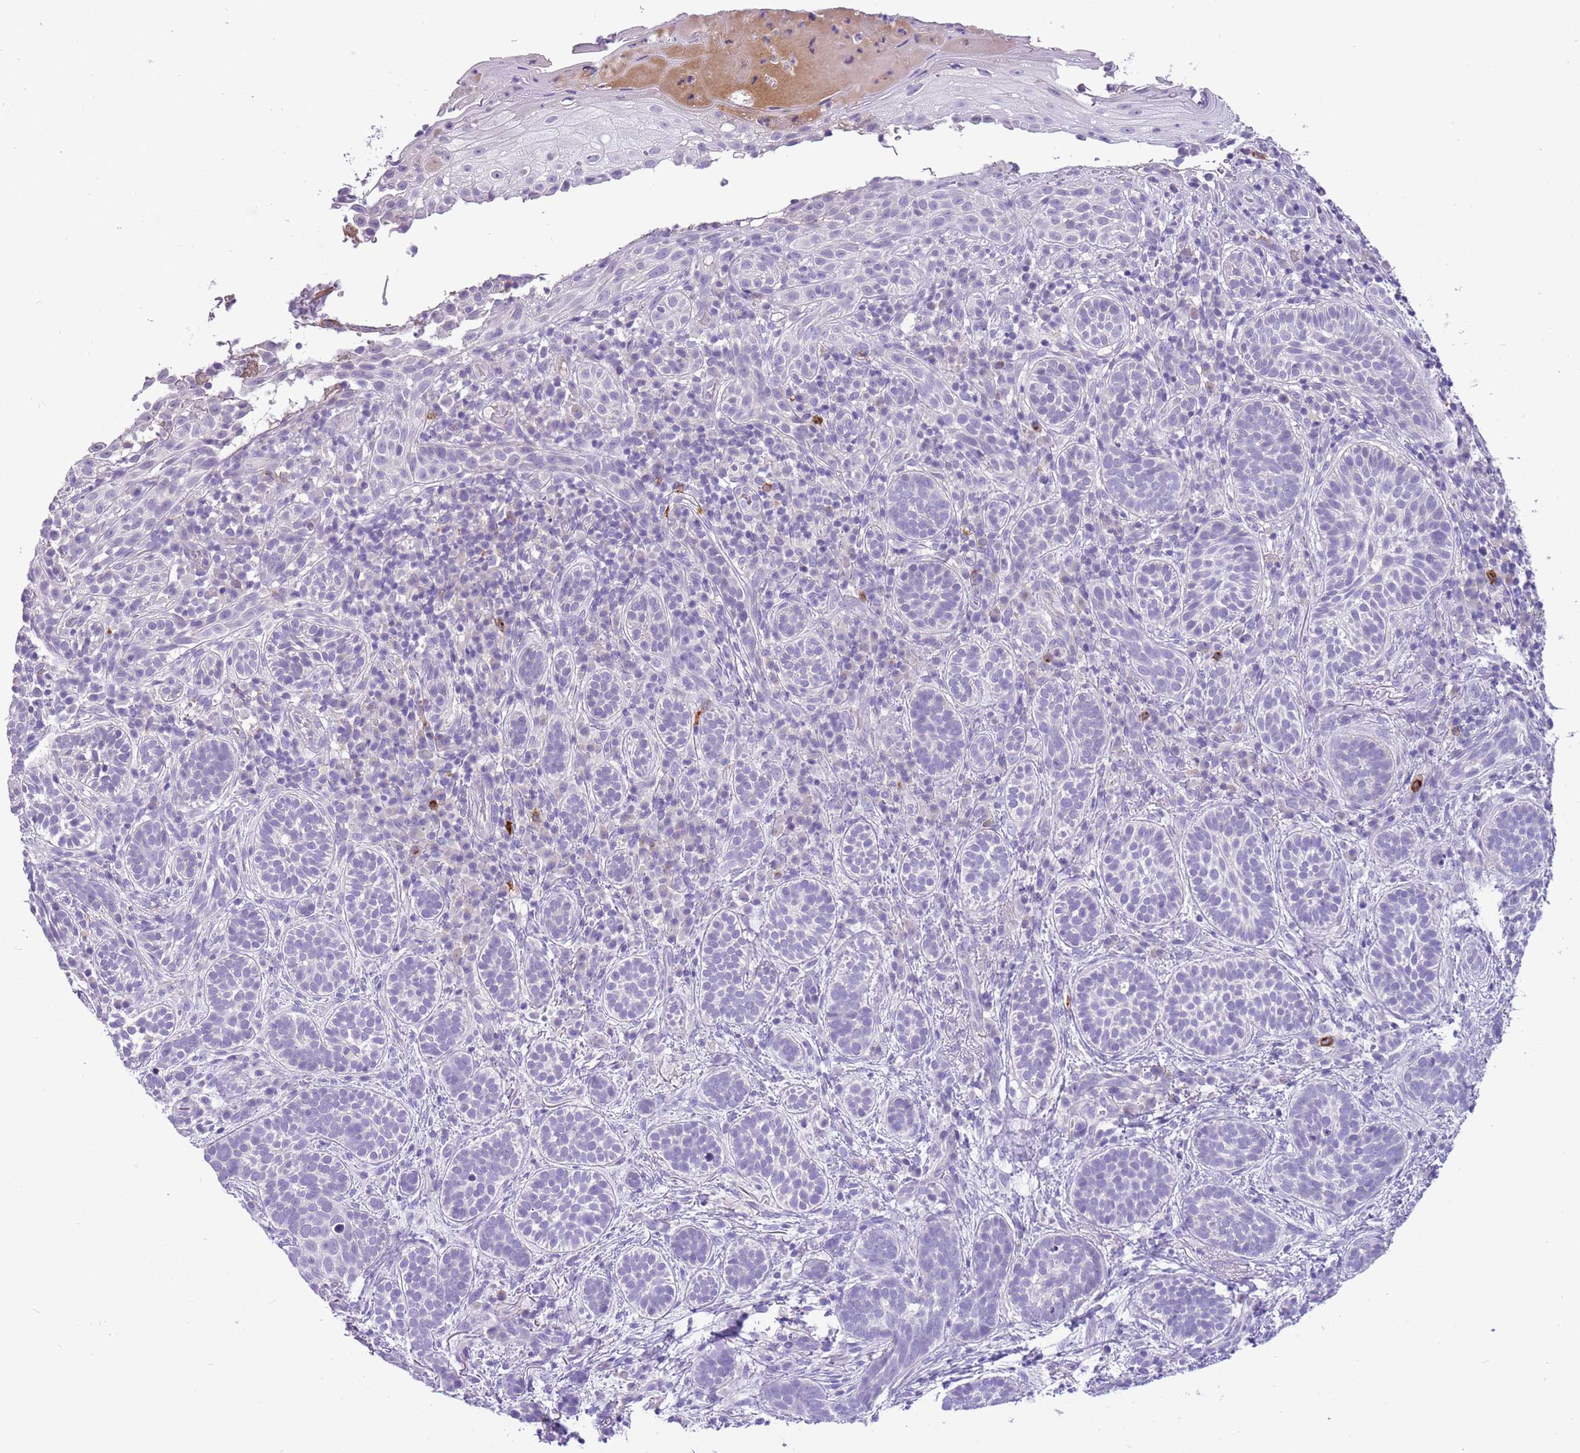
{"staining": {"intensity": "negative", "quantity": "none", "location": "none"}, "tissue": "skin cancer", "cell_type": "Tumor cells", "image_type": "cancer", "snomed": [{"axis": "morphology", "description": "Basal cell carcinoma"}, {"axis": "topography", "description": "Skin"}], "caption": "The IHC histopathology image has no significant staining in tumor cells of skin cancer tissue.", "gene": "SCAMP5", "patient": {"sex": "male", "age": 71}}